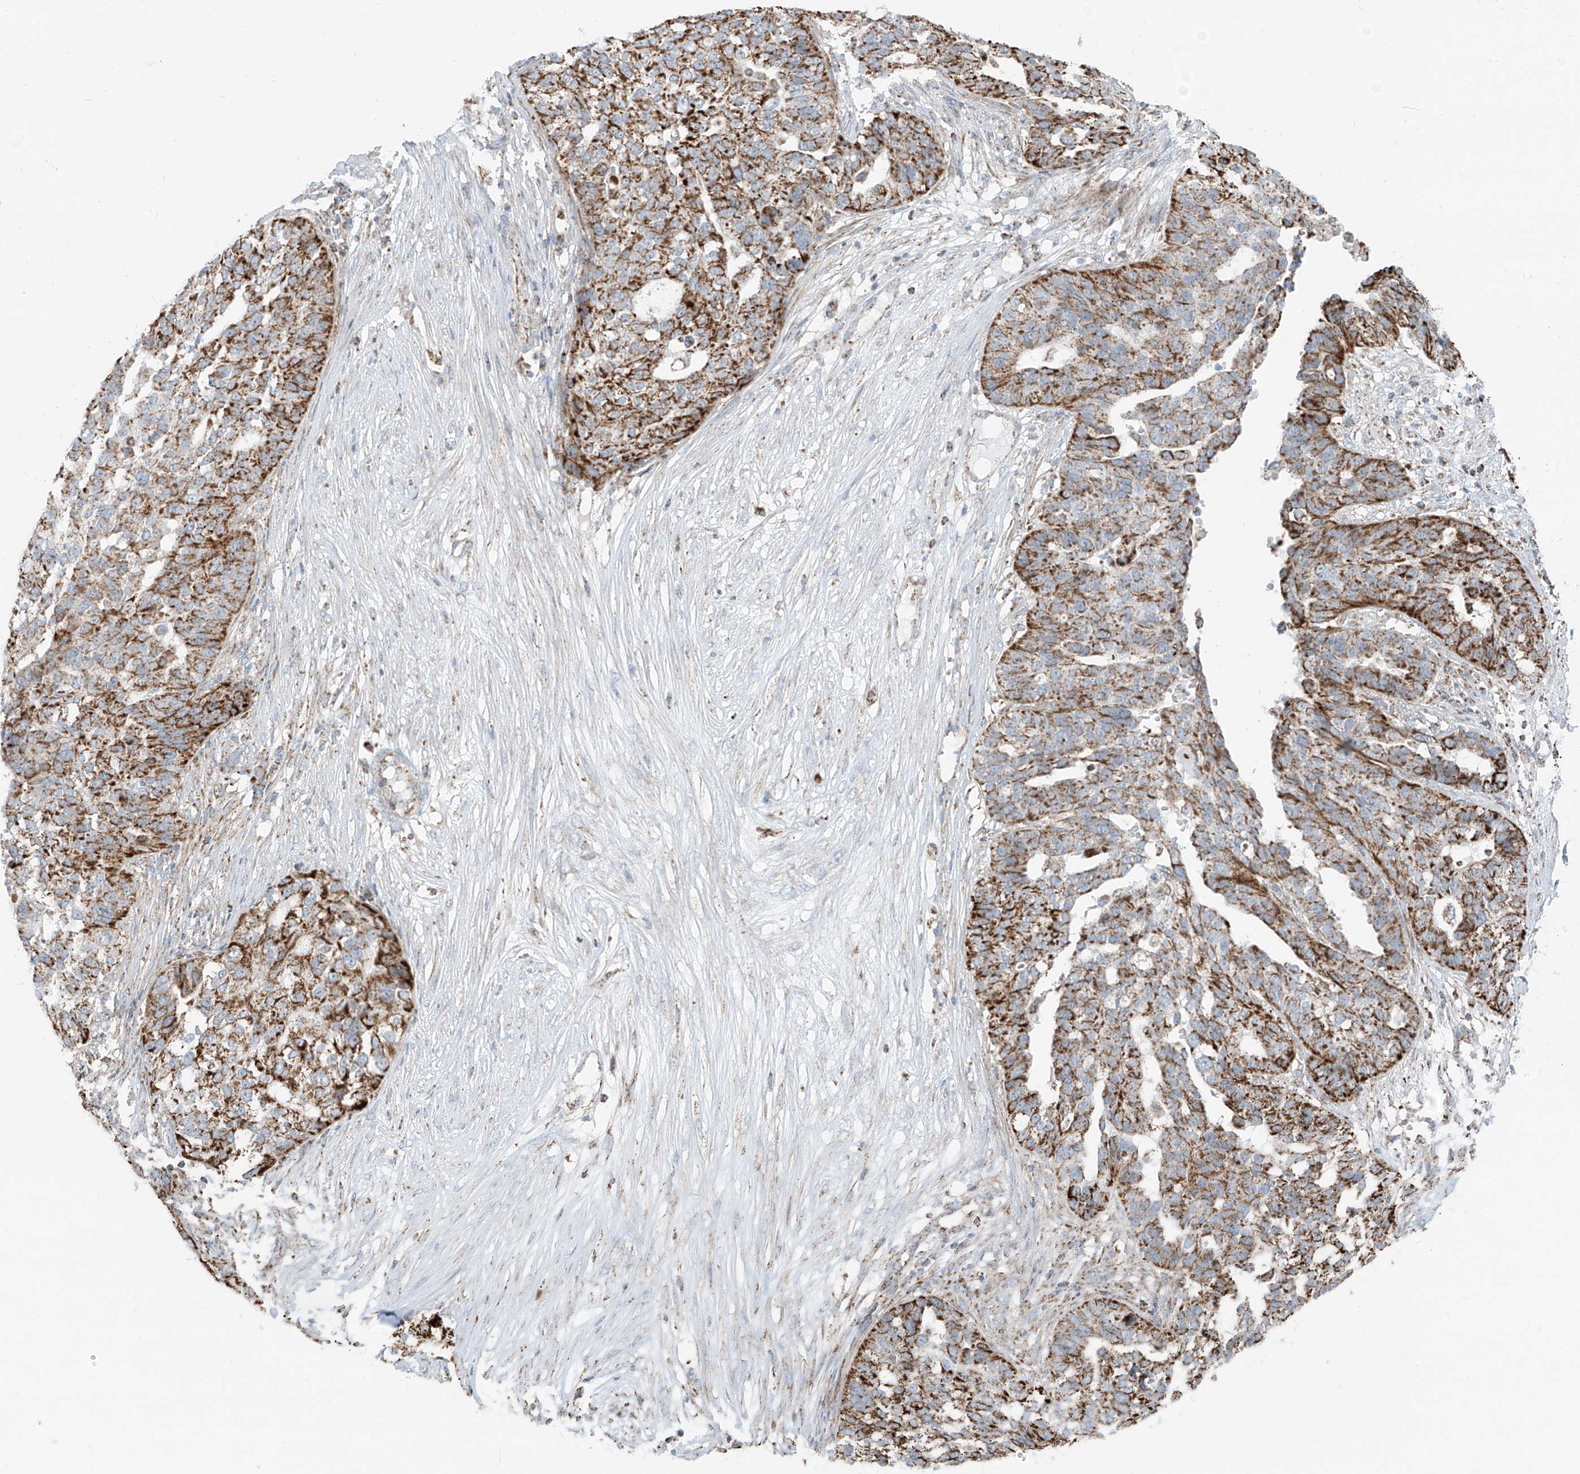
{"staining": {"intensity": "strong", "quantity": ">75%", "location": "cytoplasmic/membranous"}, "tissue": "ovarian cancer", "cell_type": "Tumor cells", "image_type": "cancer", "snomed": [{"axis": "morphology", "description": "Cystadenocarcinoma, serous, NOS"}, {"axis": "topography", "description": "Ovary"}], "caption": "IHC staining of ovarian serous cystadenocarcinoma, which shows high levels of strong cytoplasmic/membranous staining in about >75% of tumor cells indicating strong cytoplasmic/membranous protein staining. The staining was performed using DAB (3,3'-diaminobenzidine) (brown) for protein detection and nuclei were counterstained in hematoxylin (blue).", "gene": "ETHE1", "patient": {"sex": "female", "age": 59}}